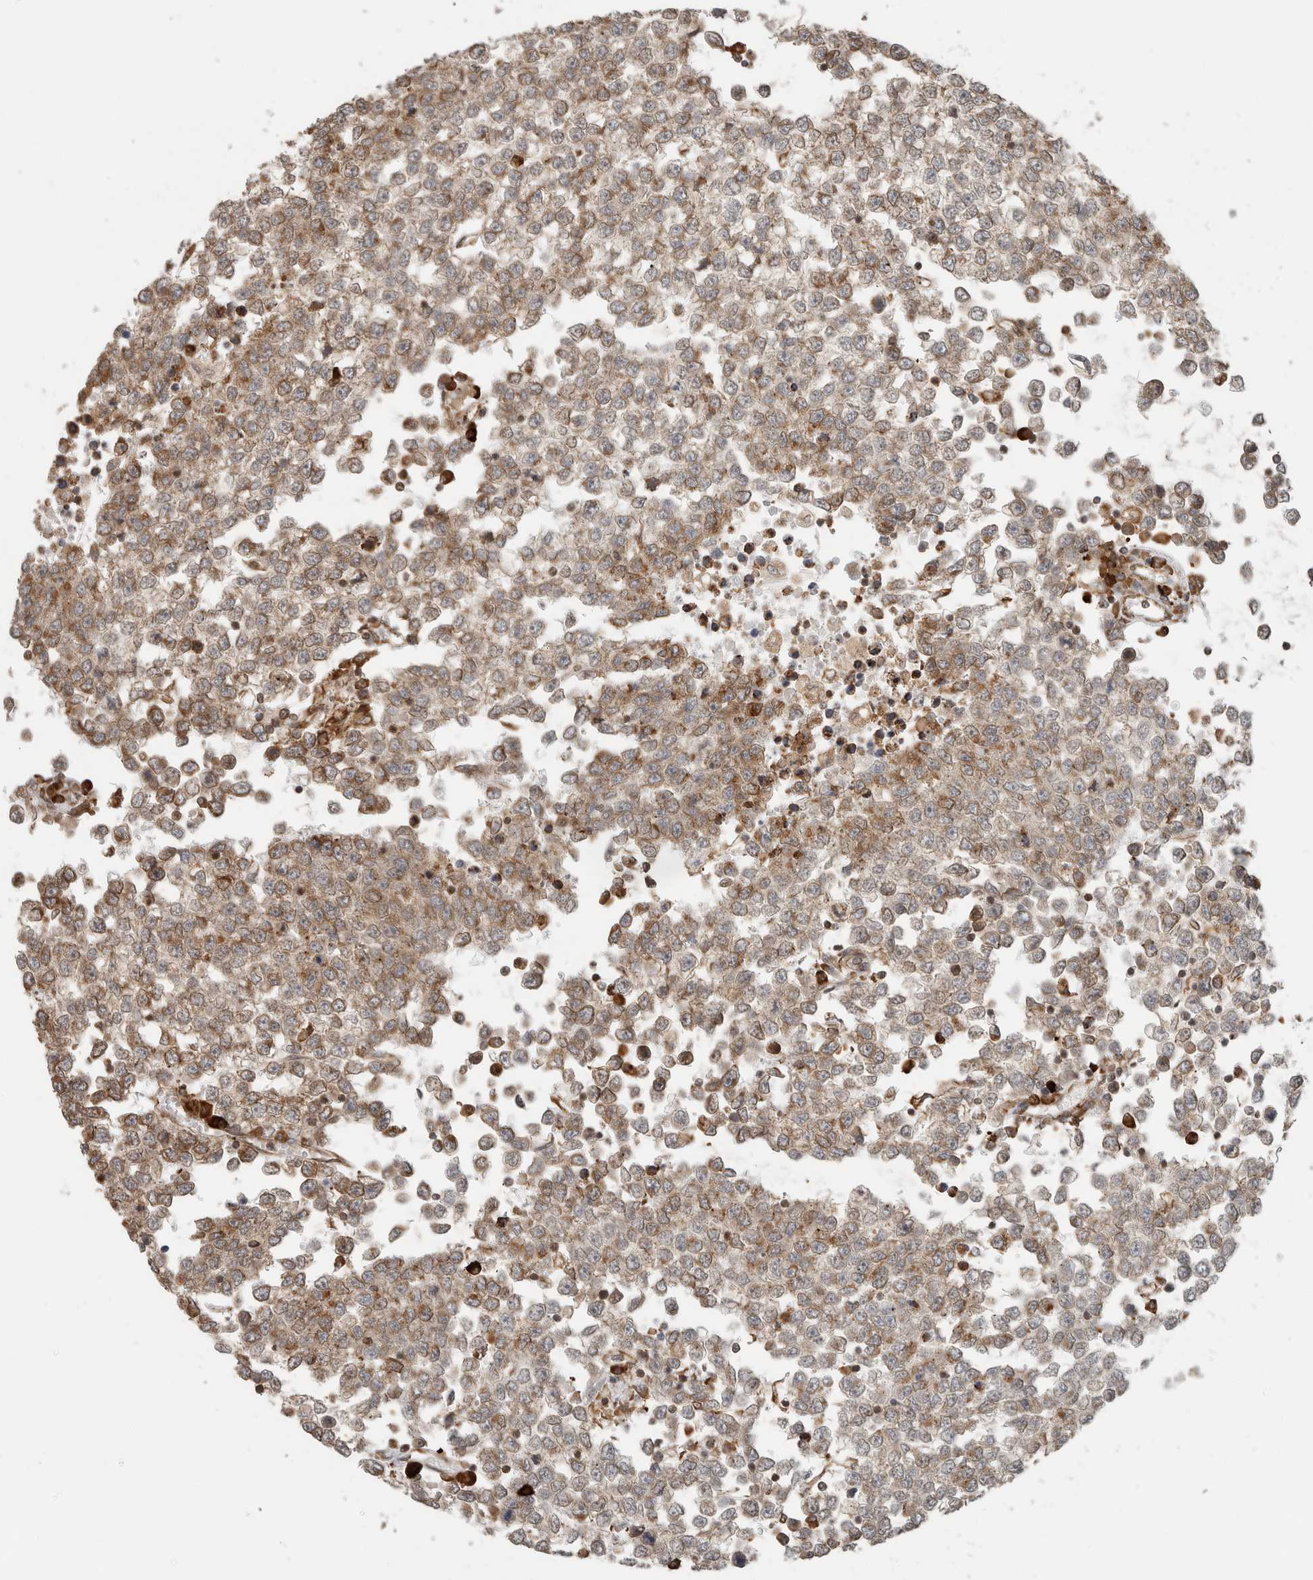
{"staining": {"intensity": "moderate", "quantity": "25%-75%", "location": "cytoplasmic/membranous"}, "tissue": "testis cancer", "cell_type": "Tumor cells", "image_type": "cancer", "snomed": [{"axis": "morphology", "description": "Seminoma, NOS"}, {"axis": "topography", "description": "Testis"}], "caption": "There is medium levels of moderate cytoplasmic/membranous expression in tumor cells of testis cancer (seminoma), as demonstrated by immunohistochemical staining (brown color).", "gene": "MS4A7", "patient": {"sex": "male", "age": 65}}